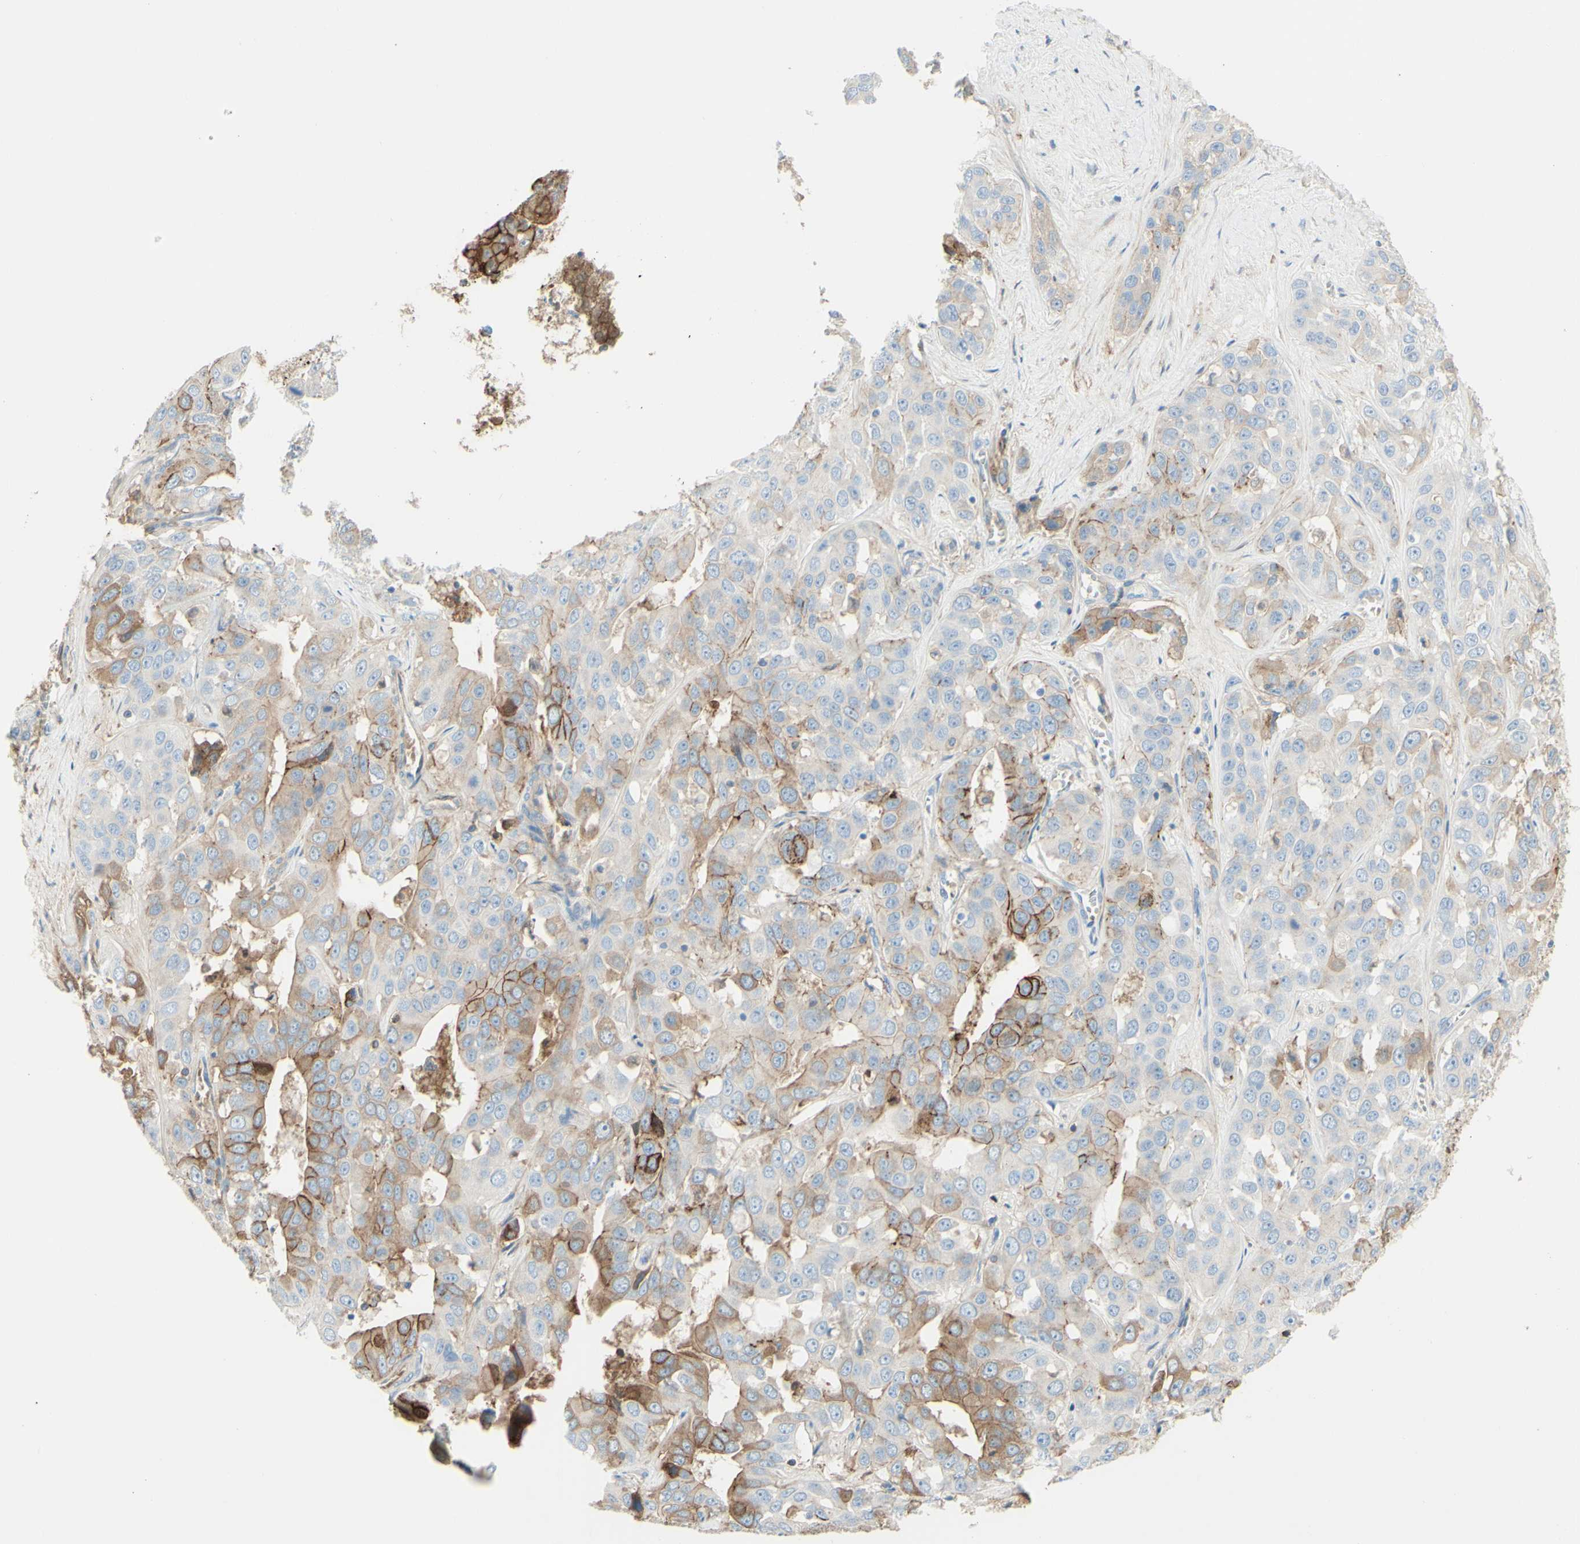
{"staining": {"intensity": "moderate", "quantity": "25%-75%", "location": "cytoplasmic/membranous"}, "tissue": "liver cancer", "cell_type": "Tumor cells", "image_type": "cancer", "snomed": [{"axis": "morphology", "description": "Cholangiocarcinoma"}, {"axis": "topography", "description": "Liver"}], "caption": "There is medium levels of moderate cytoplasmic/membranous expression in tumor cells of liver cholangiocarcinoma, as demonstrated by immunohistochemical staining (brown color).", "gene": "ALCAM", "patient": {"sex": "female", "age": 52}}